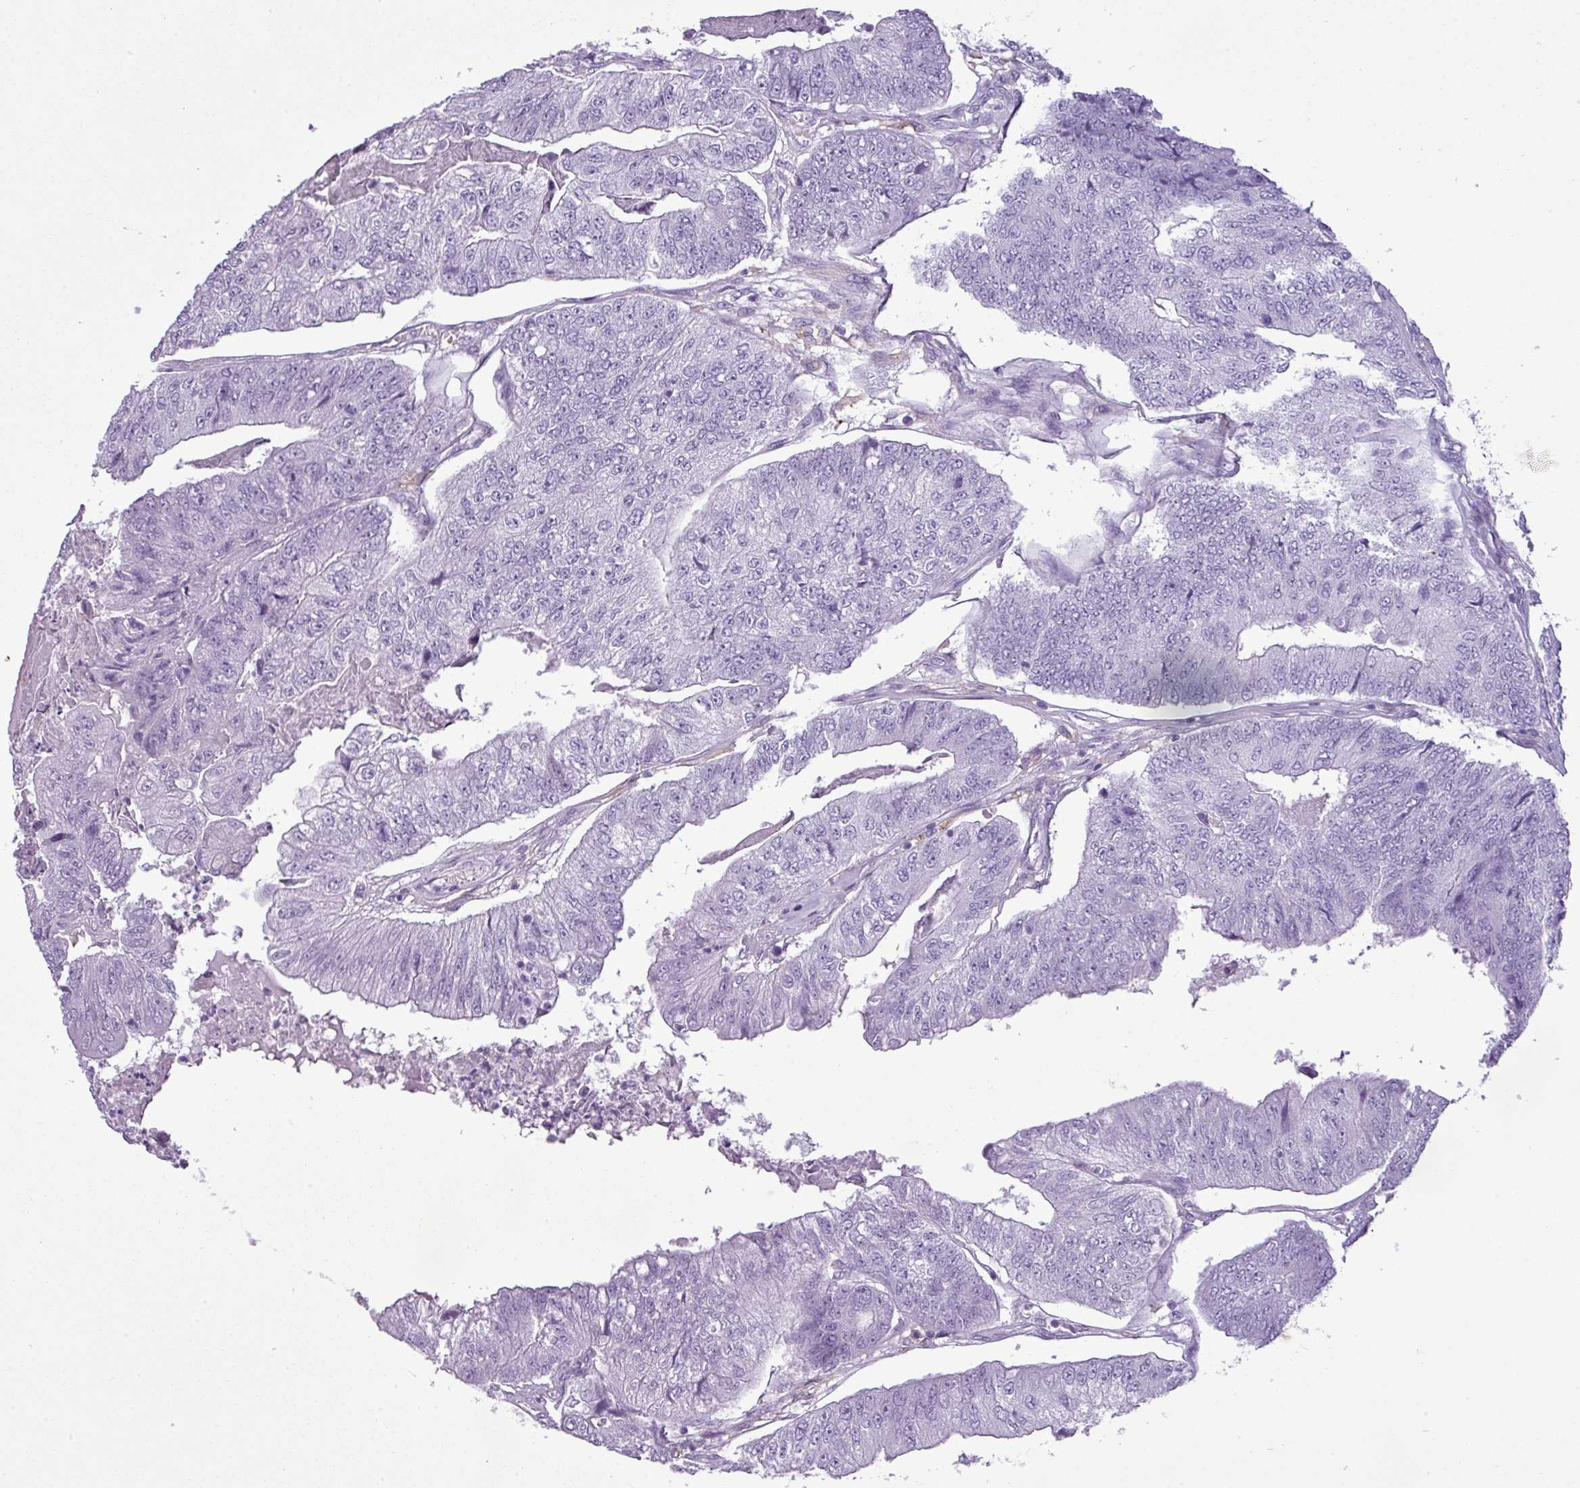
{"staining": {"intensity": "negative", "quantity": "none", "location": "none"}, "tissue": "colorectal cancer", "cell_type": "Tumor cells", "image_type": "cancer", "snomed": [{"axis": "morphology", "description": "Adenocarcinoma, NOS"}, {"axis": "topography", "description": "Colon"}], "caption": "Immunohistochemical staining of colorectal cancer reveals no significant expression in tumor cells.", "gene": "RBMXL2", "patient": {"sex": "female", "age": 67}}